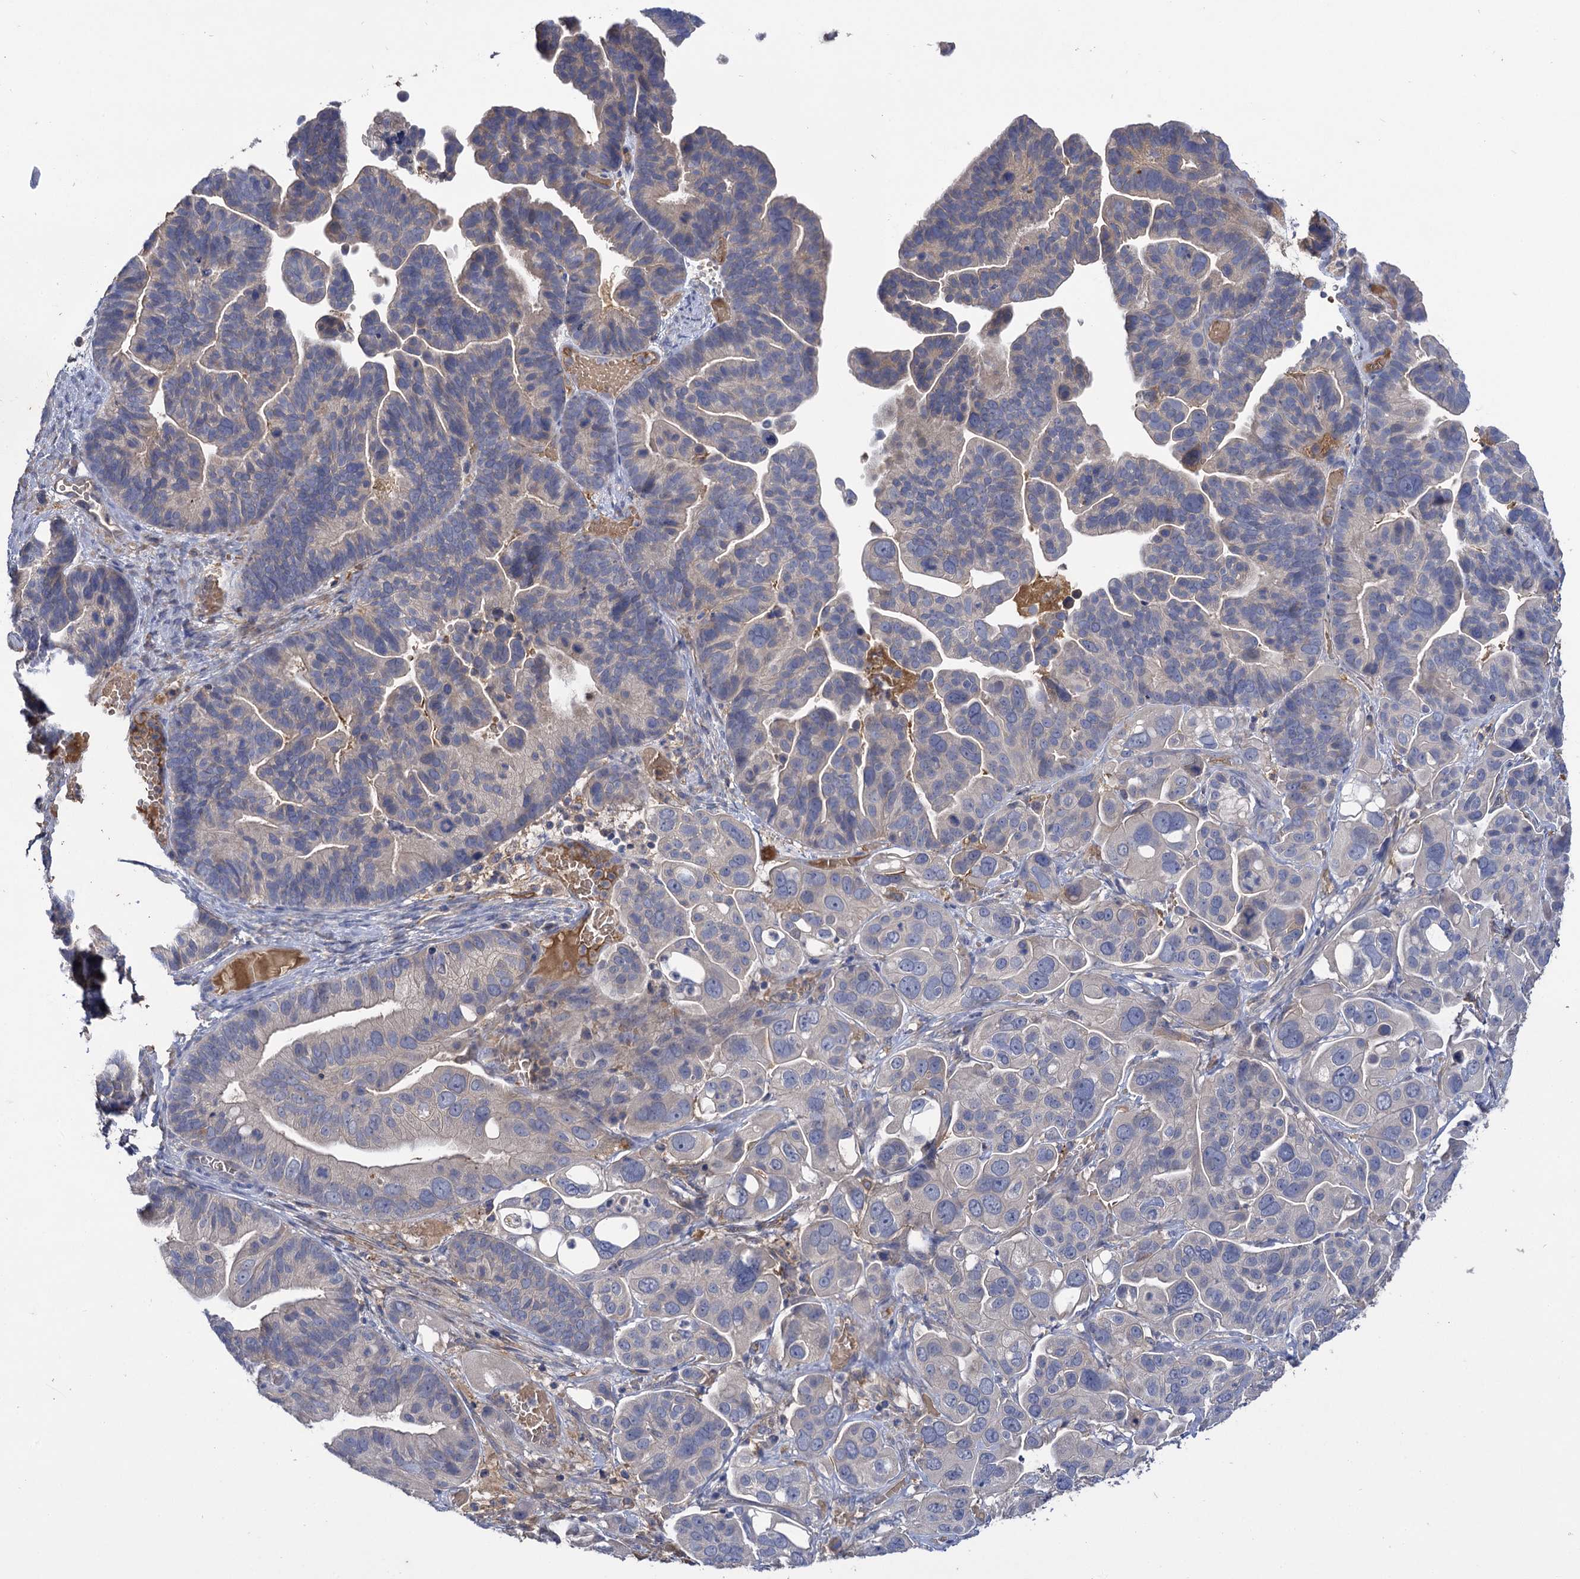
{"staining": {"intensity": "negative", "quantity": "none", "location": "none"}, "tissue": "ovarian cancer", "cell_type": "Tumor cells", "image_type": "cancer", "snomed": [{"axis": "morphology", "description": "Cystadenocarcinoma, serous, NOS"}, {"axis": "topography", "description": "Ovary"}], "caption": "A high-resolution micrograph shows IHC staining of serous cystadenocarcinoma (ovarian), which exhibits no significant staining in tumor cells.", "gene": "USP50", "patient": {"sex": "female", "age": 56}}